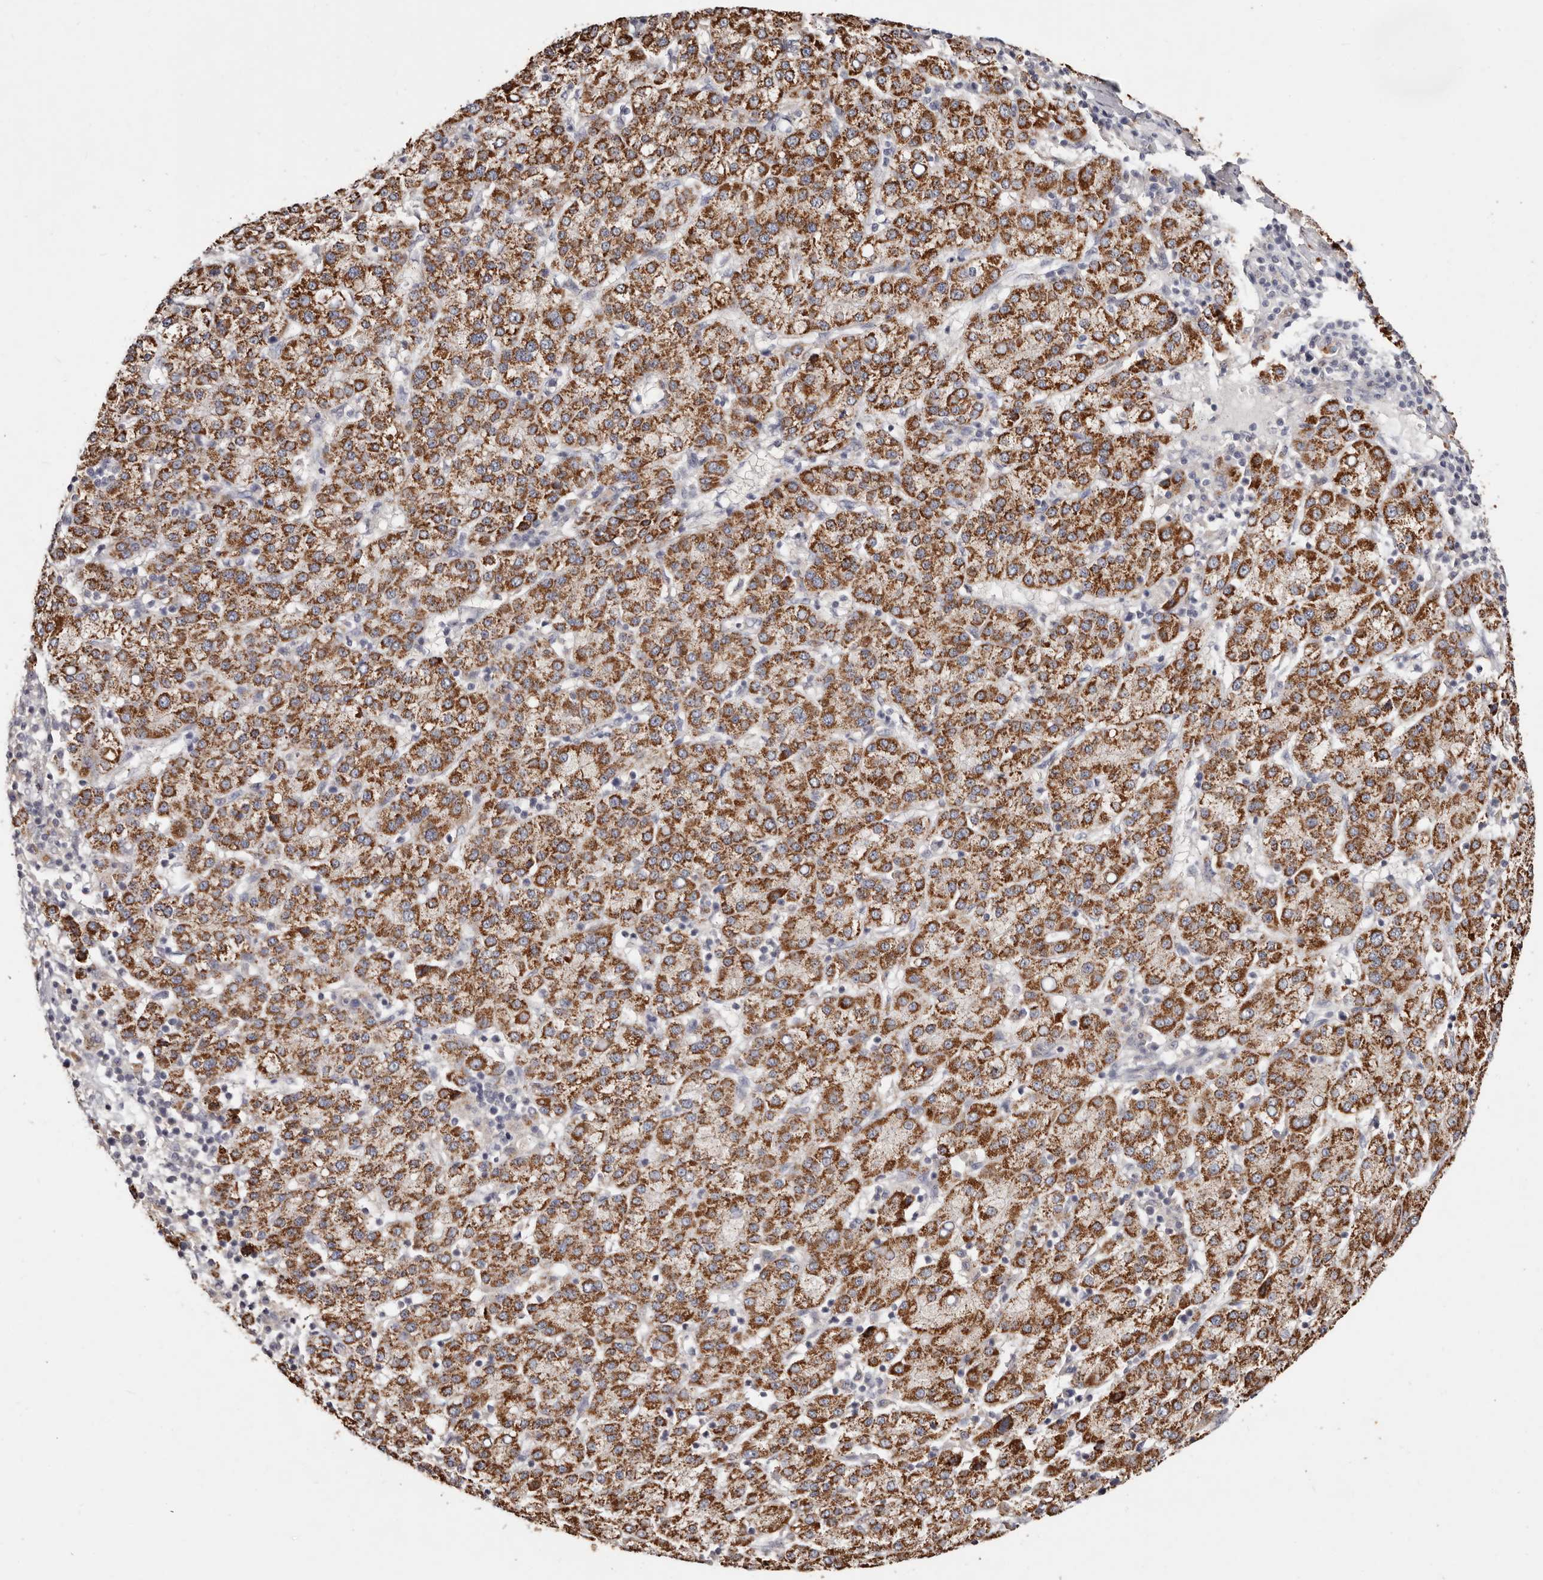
{"staining": {"intensity": "moderate", "quantity": ">75%", "location": "cytoplasmic/membranous"}, "tissue": "liver cancer", "cell_type": "Tumor cells", "image_type": "cancer", "snomed": [{"axis": "morphology", "description": "Carcinoma, Hepatocellular, NOS"}, {"axis": "topography", "description": "Liver"}], "caption": "An IHC image of neoplastic tissue is shown. Protein staining in brown labels moderate cytoplasmic/membranous positivity in liver cancer (hepatocellular carcinoma) within tumor cells. (DAB IHC, brown staining for protein, blue staining for nuclei).", "gene": "THBS3", "patient": {"sex": "female", "age": 58}}